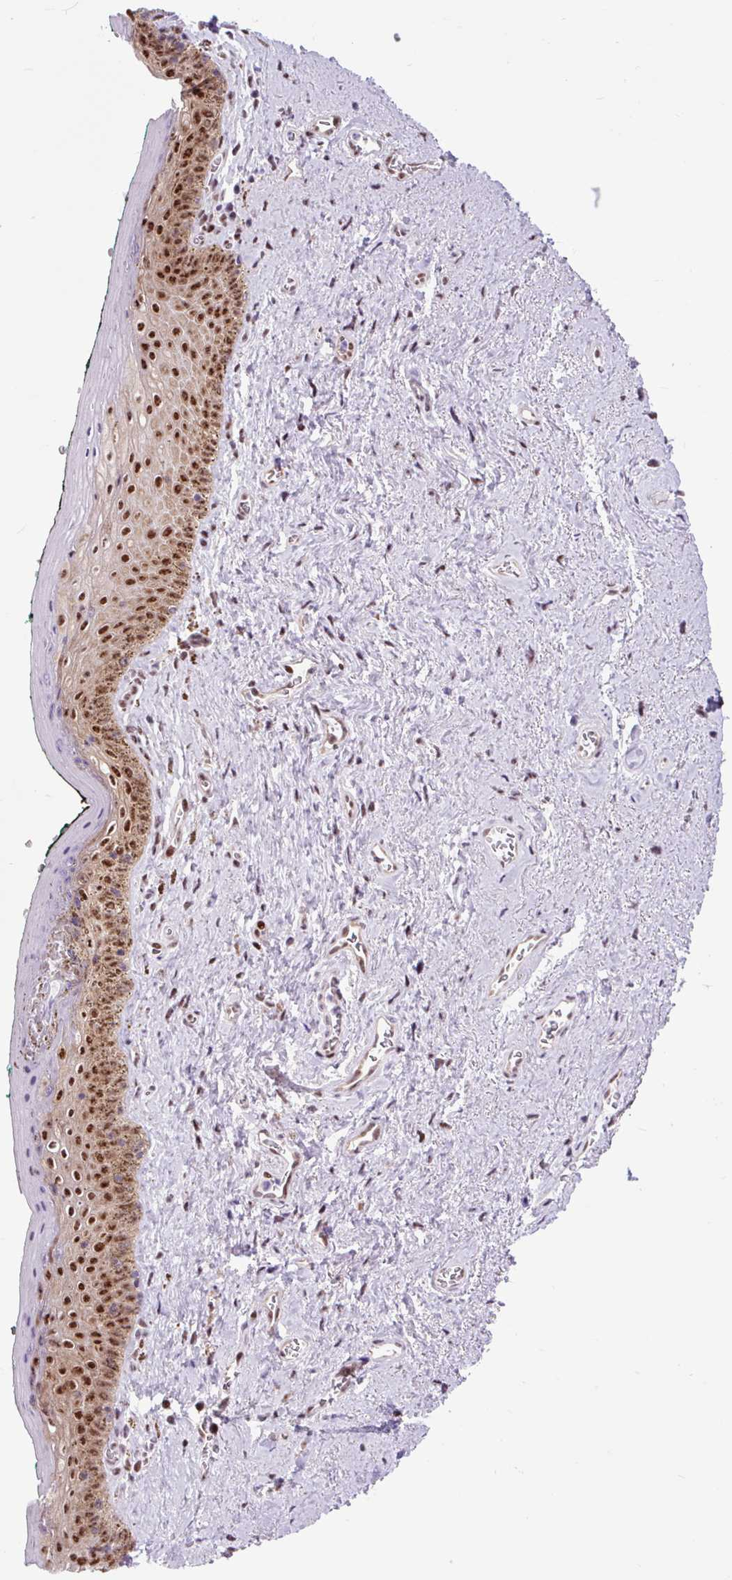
{"staining": {"intensity": "moderate", "quantity": ">75%", "location": "nuclear"}, "tissue": "vagina", "cell_type": "Squamous epithelial cells", "image_type": "normal", "snomed": [{"axis": "morphology", "description": "Normal tissue, NOS"}, {"axis": "topography", "description": "Vulva"}, {"axis": "topography", "description": "Vagina"}, {"axis": "topography", "description": "Peripheral nerve tissue"}], "caption": "This is an image of immunohistochemistry staining of benign vagina, which shows moderate positivity in the nuclear of squamous epithelial cells.", "gene": "CLK2", "patient": {"sex": "female", "age": 66}}